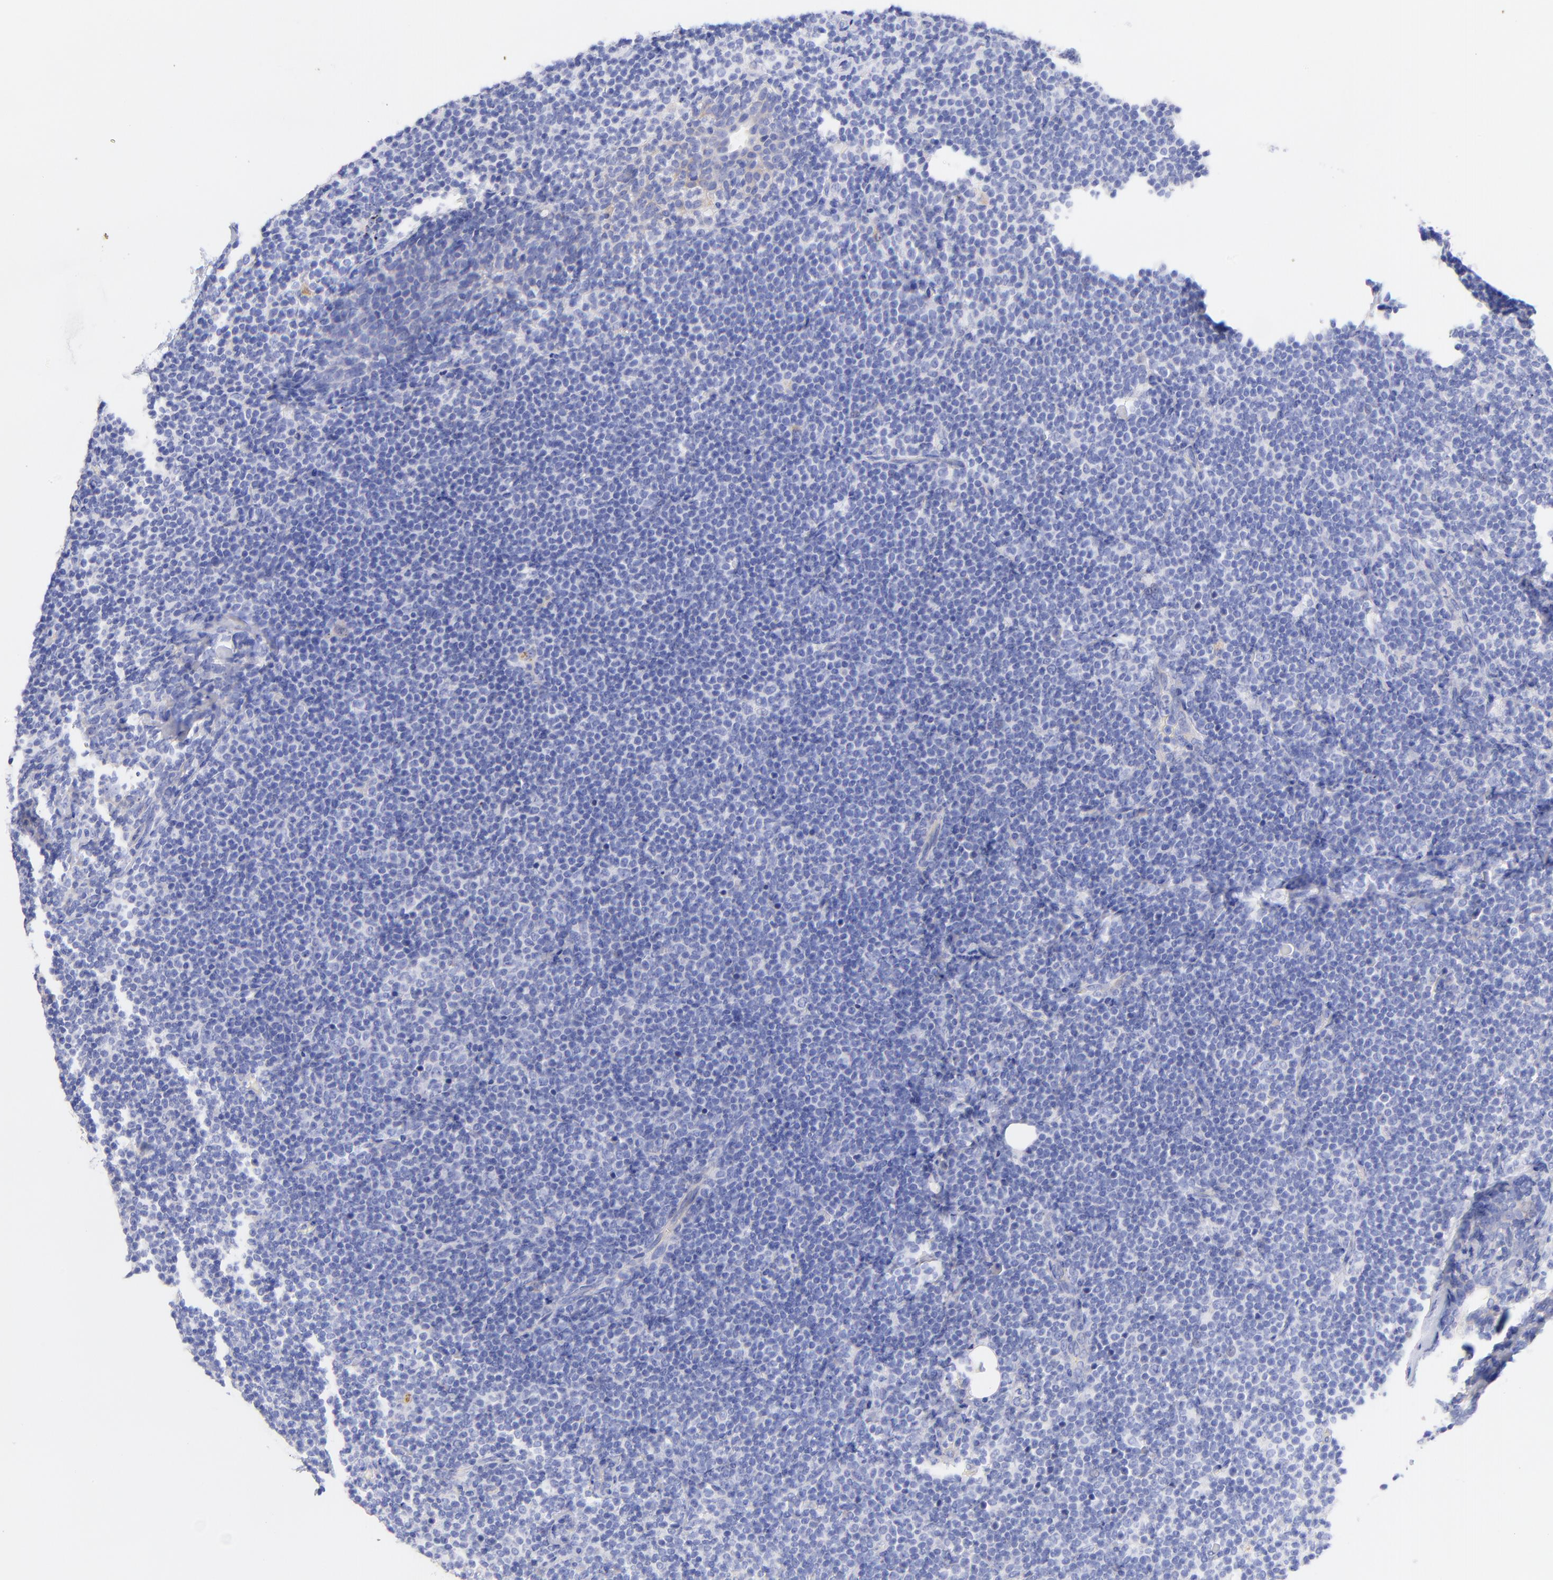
{"staining": {"intensity": "negative", "quantity": "none", "location": "none"}, "tissue": "lymph node", "cell_type": "Germinal center cells", "image_type": "normal", "snomed": [{"axis": "morphology", "description": "Normal tissue, NOS"}, {"axis": "morphology", "description": "Uncertain malignant potential"}, {"axis": "topography", "description": "Lymph node"}, {"axis": "topography", "description": "Salivary gland, NOS"}], "caption": "DAB immunohistochemical staining of normal lymph node reveals no significant staining in germinal center cells. The staining is performed using DAB brown chromogen with nuclei counter-stained in using hematoxylin.", "gene": "GPHN", "patient": {"sex": "female", "age": 51}}